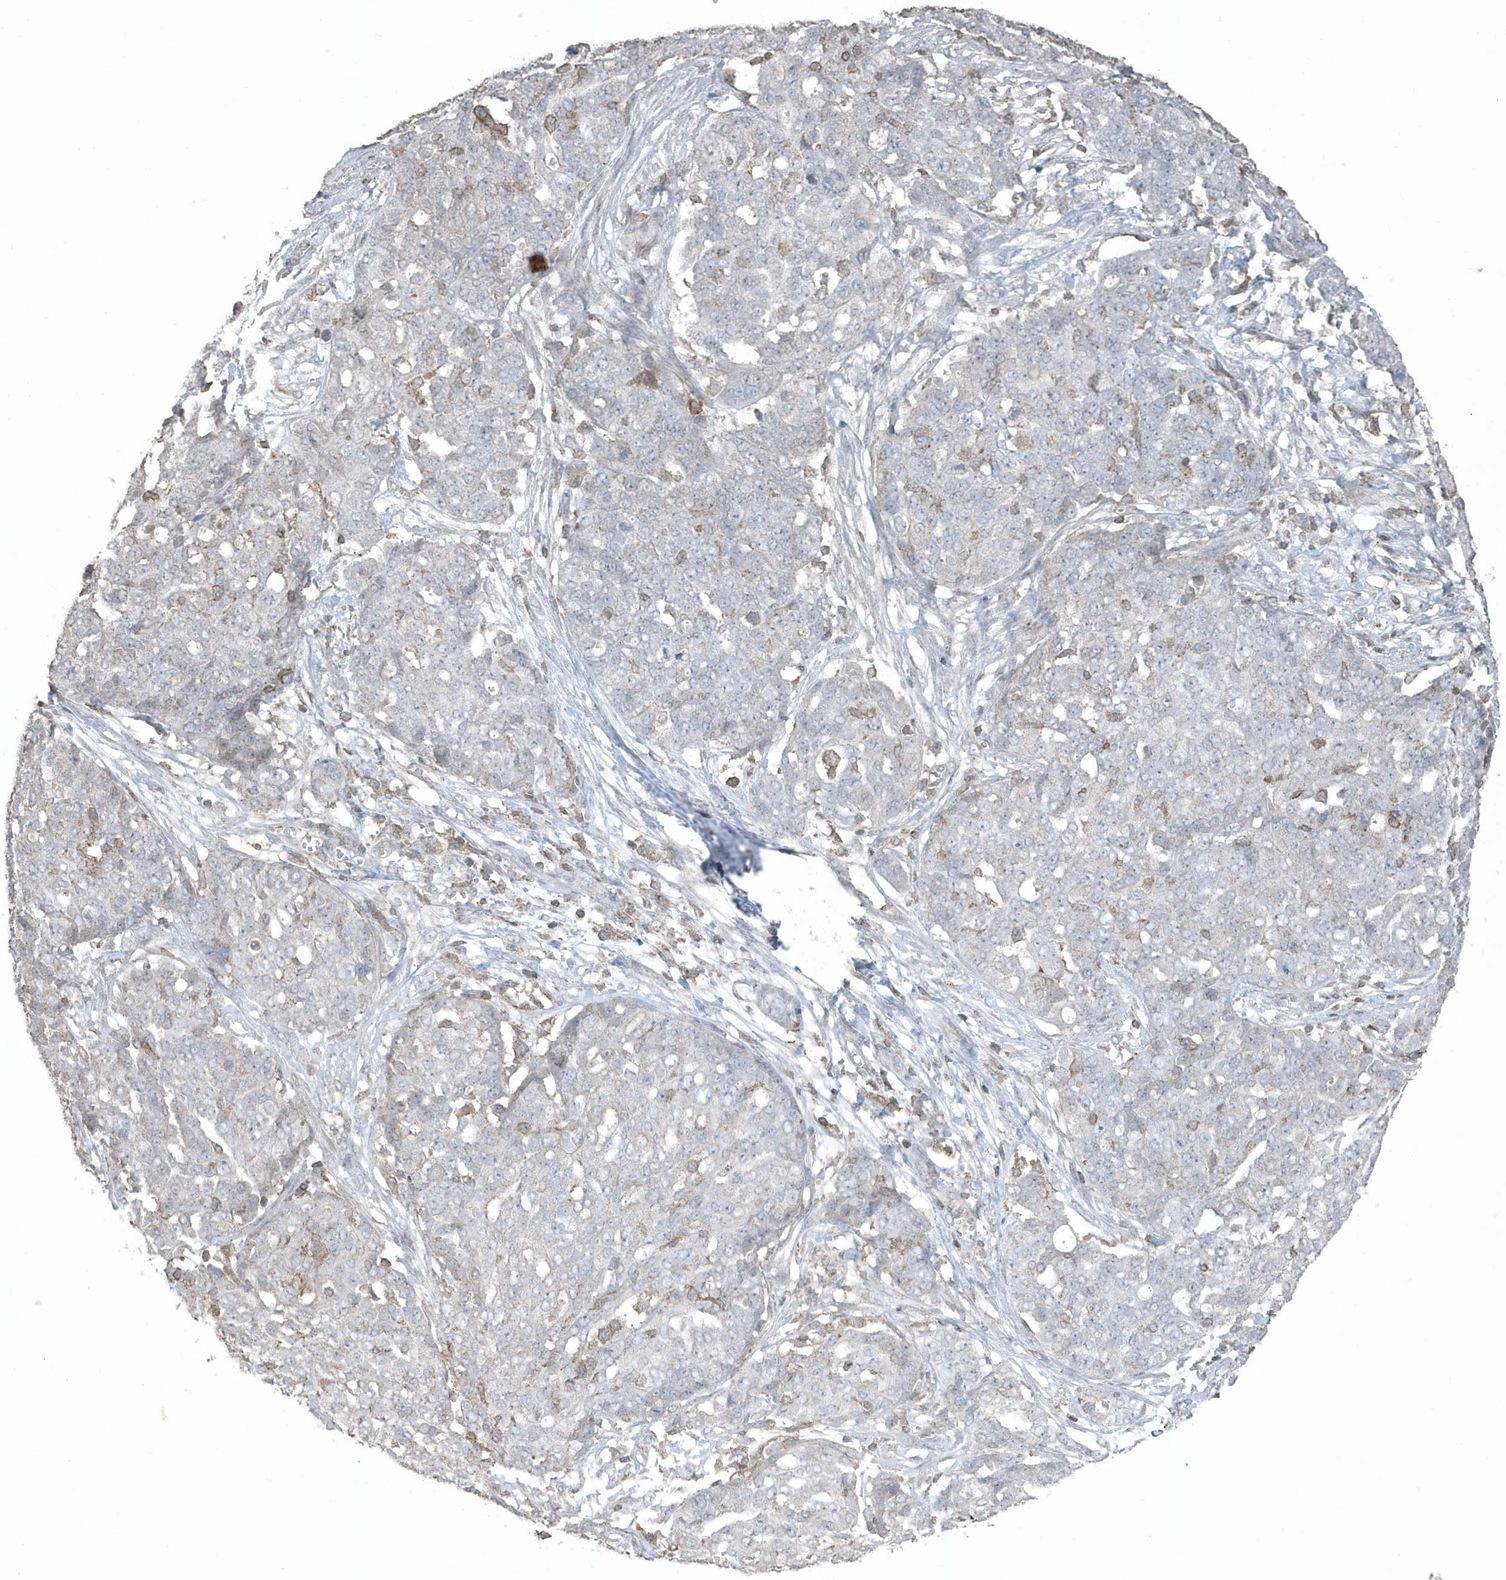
{"staining": {"intensity": "negative", "quantity": "none", "location": "none"}, "tissue": "ovarian cancer", "cell_type": "Tumor cells", "image_type": "cancer", "snomed": [{"axis": "morphology", "description": "Cystadenocarcinoma, serous, NOS"}, {"axis": "topography", "description": "Soft tissue"}, {"axis": "topography", "description": "Ovary"}], "caption": "Immunohistochemistry photomicrograph of neoplastic tissue: ovarian cancer stained with DAB shows no significant protein positivity in tumor cells.", "gene": "ACTC1", "patient": {"sex": "female", "age": 57}}